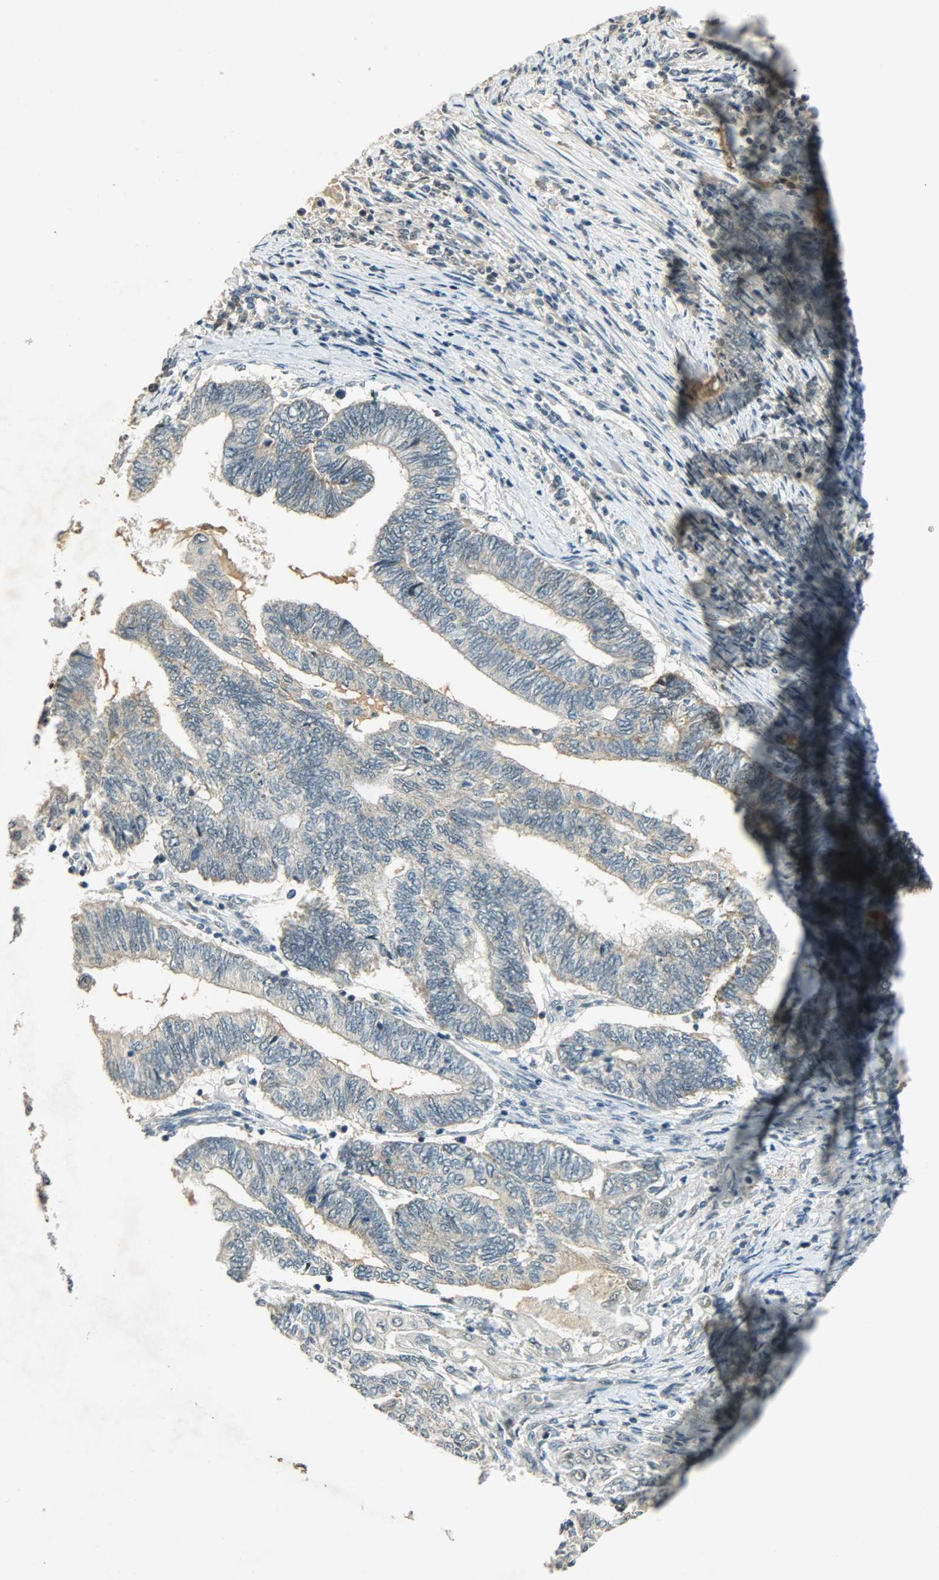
{"staining": {"intensity": "weak", "quantity": ">75%", "location": "cytoplasmic/membranous"}, "tissue": "endometrial cancer", "cell_type": "Tumor cells", "image_type": "cancer", "snomed": [{"axis": "morphology", "description": "Adenocarcinoma, NOS"}, {"axis": "topography", "description": "Uterus"}, {"axis": "topography", "description": "Endometrium"}], "caption": "Endometrial cancer stained with DAB (3,3'-diaminobenzidine) IHC reveals low levels of weak cytoplasmic/membranous staining in about >75% of tumor cells.", "gene": "HDHD5", "patient": {"sex": "female", "age": 70}}